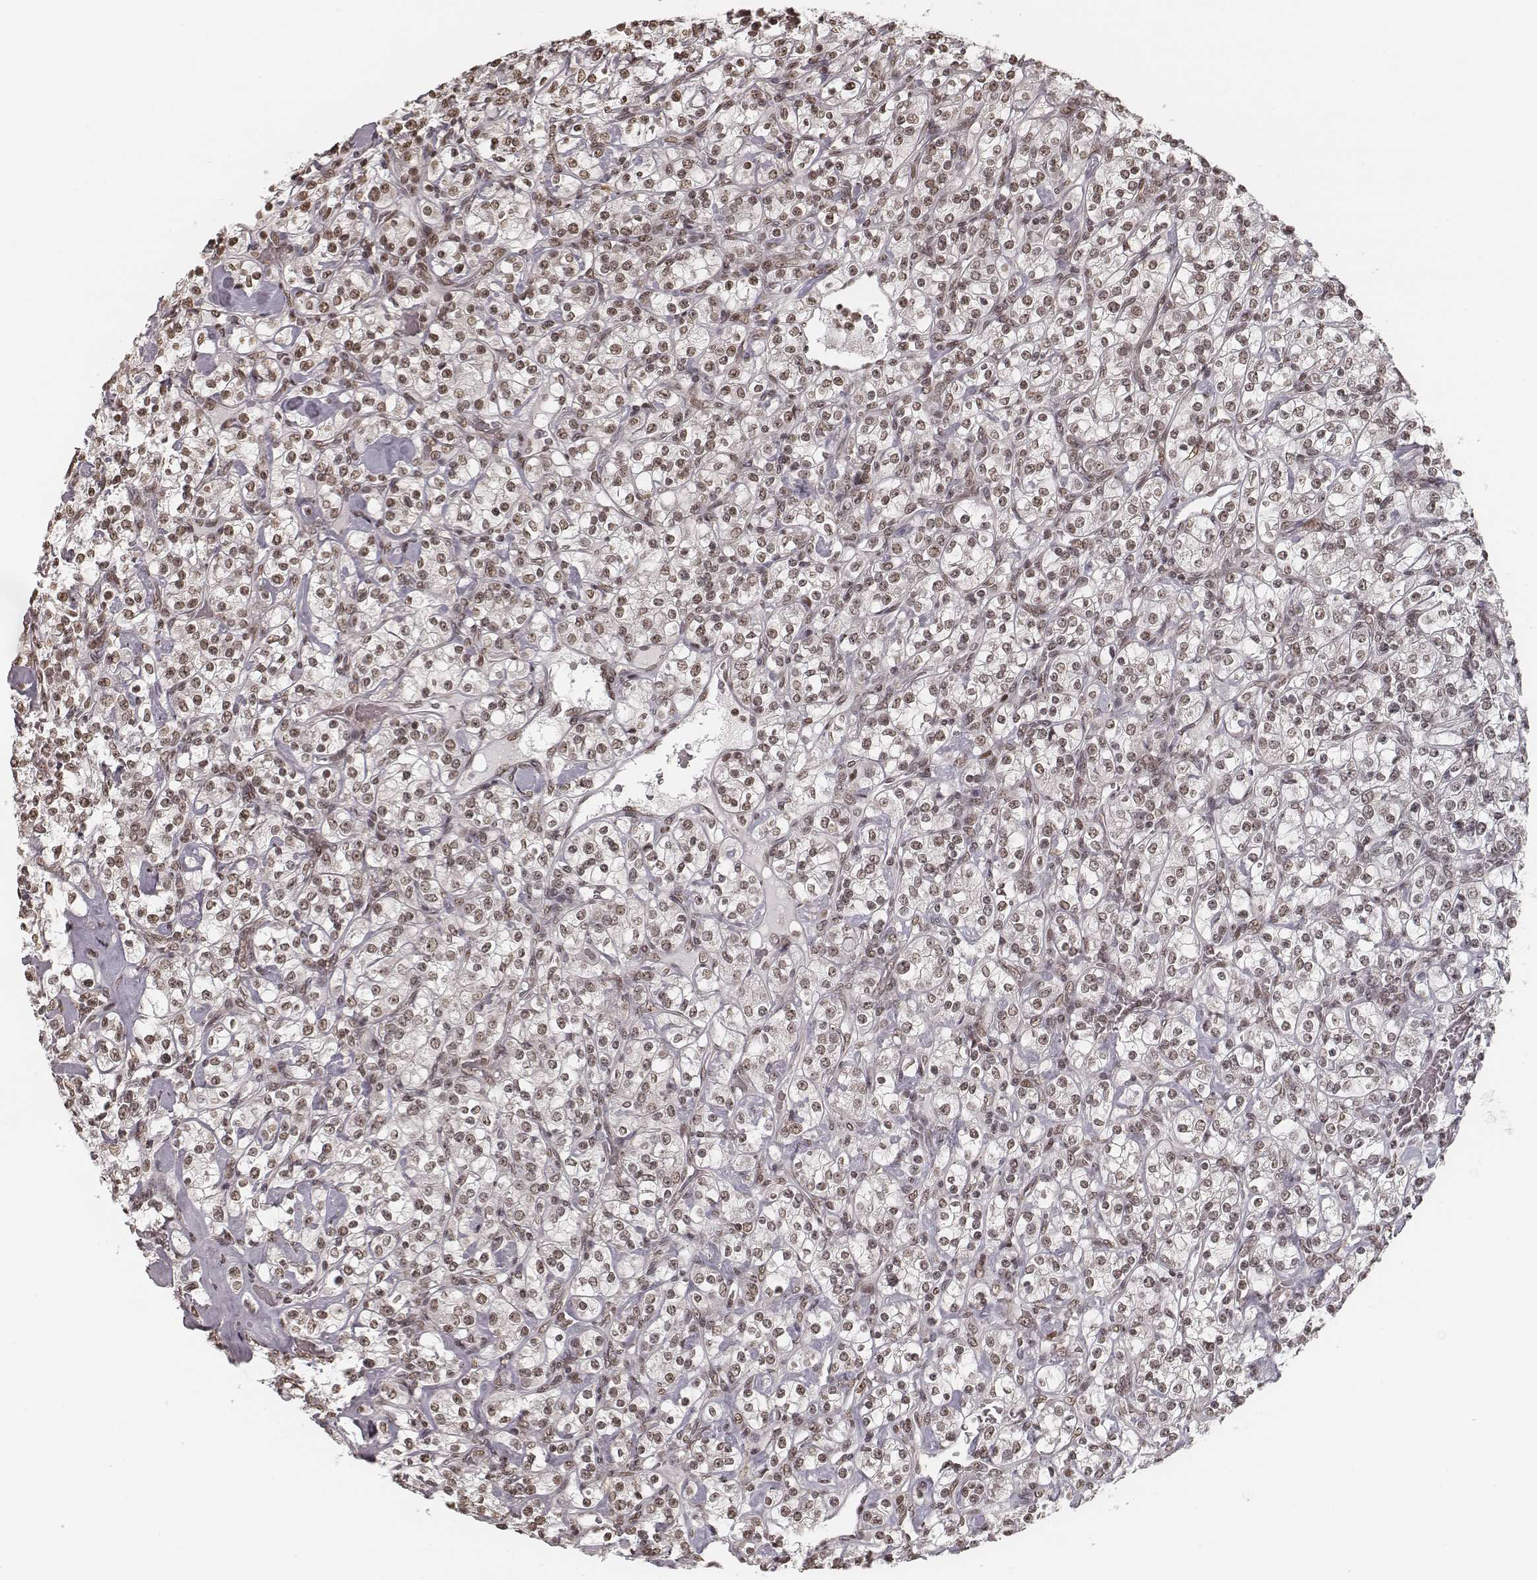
{"staining": {"intensity": "moderate", "quantity": ">75%", "location": "nuclear"}, "tissue": "renal cancer", "cell_type": "Tumor cells", "image_type": "cancer", "snomed": [{"axis": "morphology", "description": "Adenocarcinoma, NOS"}, {"axis": "topography", "description": "Kidney"}], "caption": "DAB immunohistochemical staining of renal cancer displays moderate nuclear protein staining in approximately >75% of tumor cells.", "gene": "HMGA2", "patient": {"sex": "male", "age": 77}}